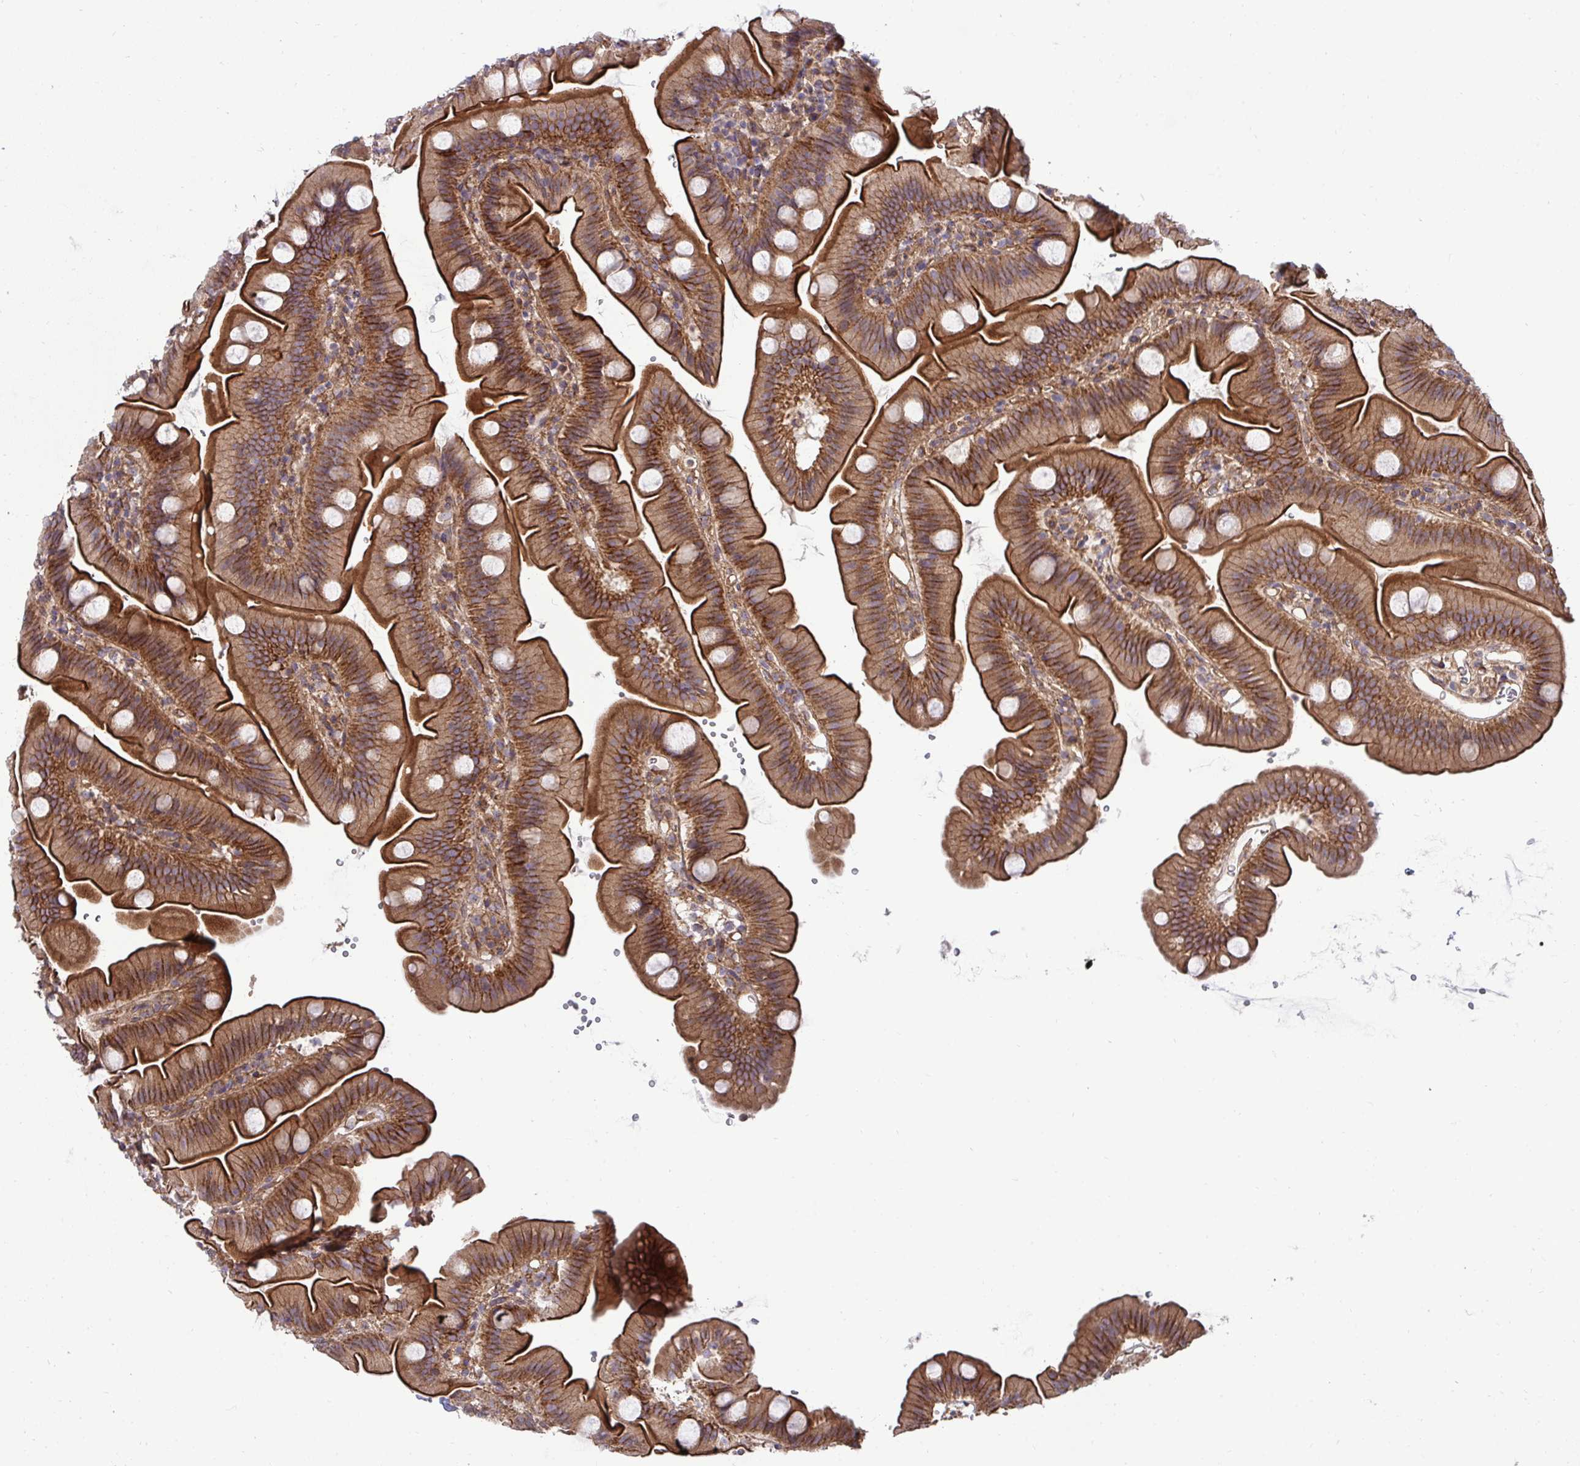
{"staining": {"intensity": "strong", "quantity": ">75%", "location": "cytoplasmic/membranous"}, "tissue": "small intestine", "cell_type": "Glandular cells", "image_type": "normal", "snomed": [{"axis": "morphology", "description": "Normal tissue, NOS"}, {"axis": "topography", "description": "Small intestine"}], "caption": "The image demonstrates immunohistochemical staining of normal small intestine. There is strong cytoplasmic/membranous expression is seen in about >75% of glandular cells.", "gene": "SH2D1B", "patient": {"sex": "female", "age": 68}}